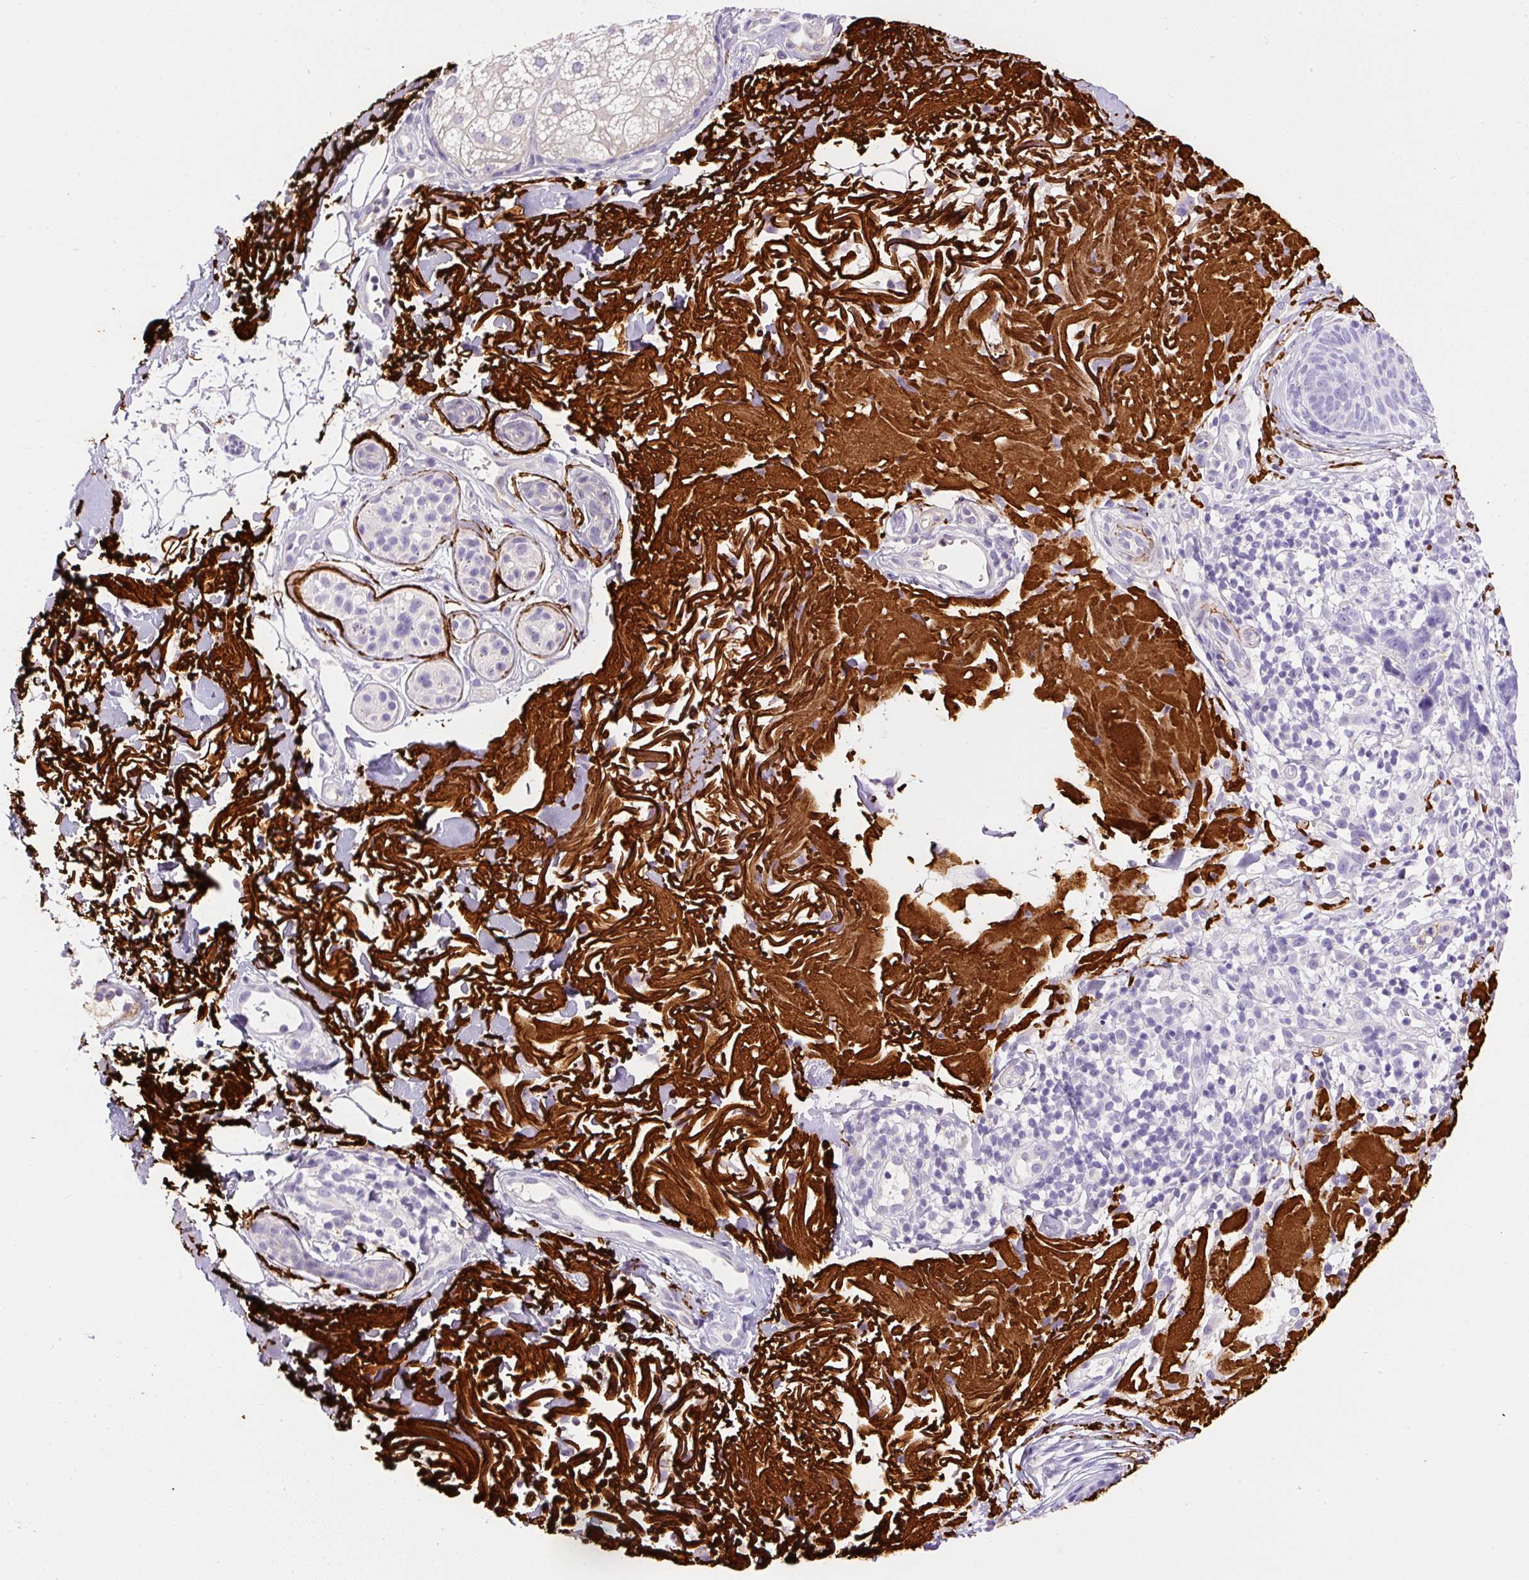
{"staining": {"intensity": "negative", "quantity": "none", "location": "none"}, "tissue": "skin cancer", "cell_type": "Tumor cells", "image_type": "cancer", "snomed": [{"axis": "morphology", "description": "Basal cell carcinoma"}, {"axis": "topography", "description": "Skin"}, {"axis": "topography", "description": "Skin of face"}], "caption": "Immunohistochemical staining of skin cancer (basal cell carcinoma) reveals no significant expression in tumor cells.", "gene": "APCS", "patient": {"sex": "female", "age": 95}}